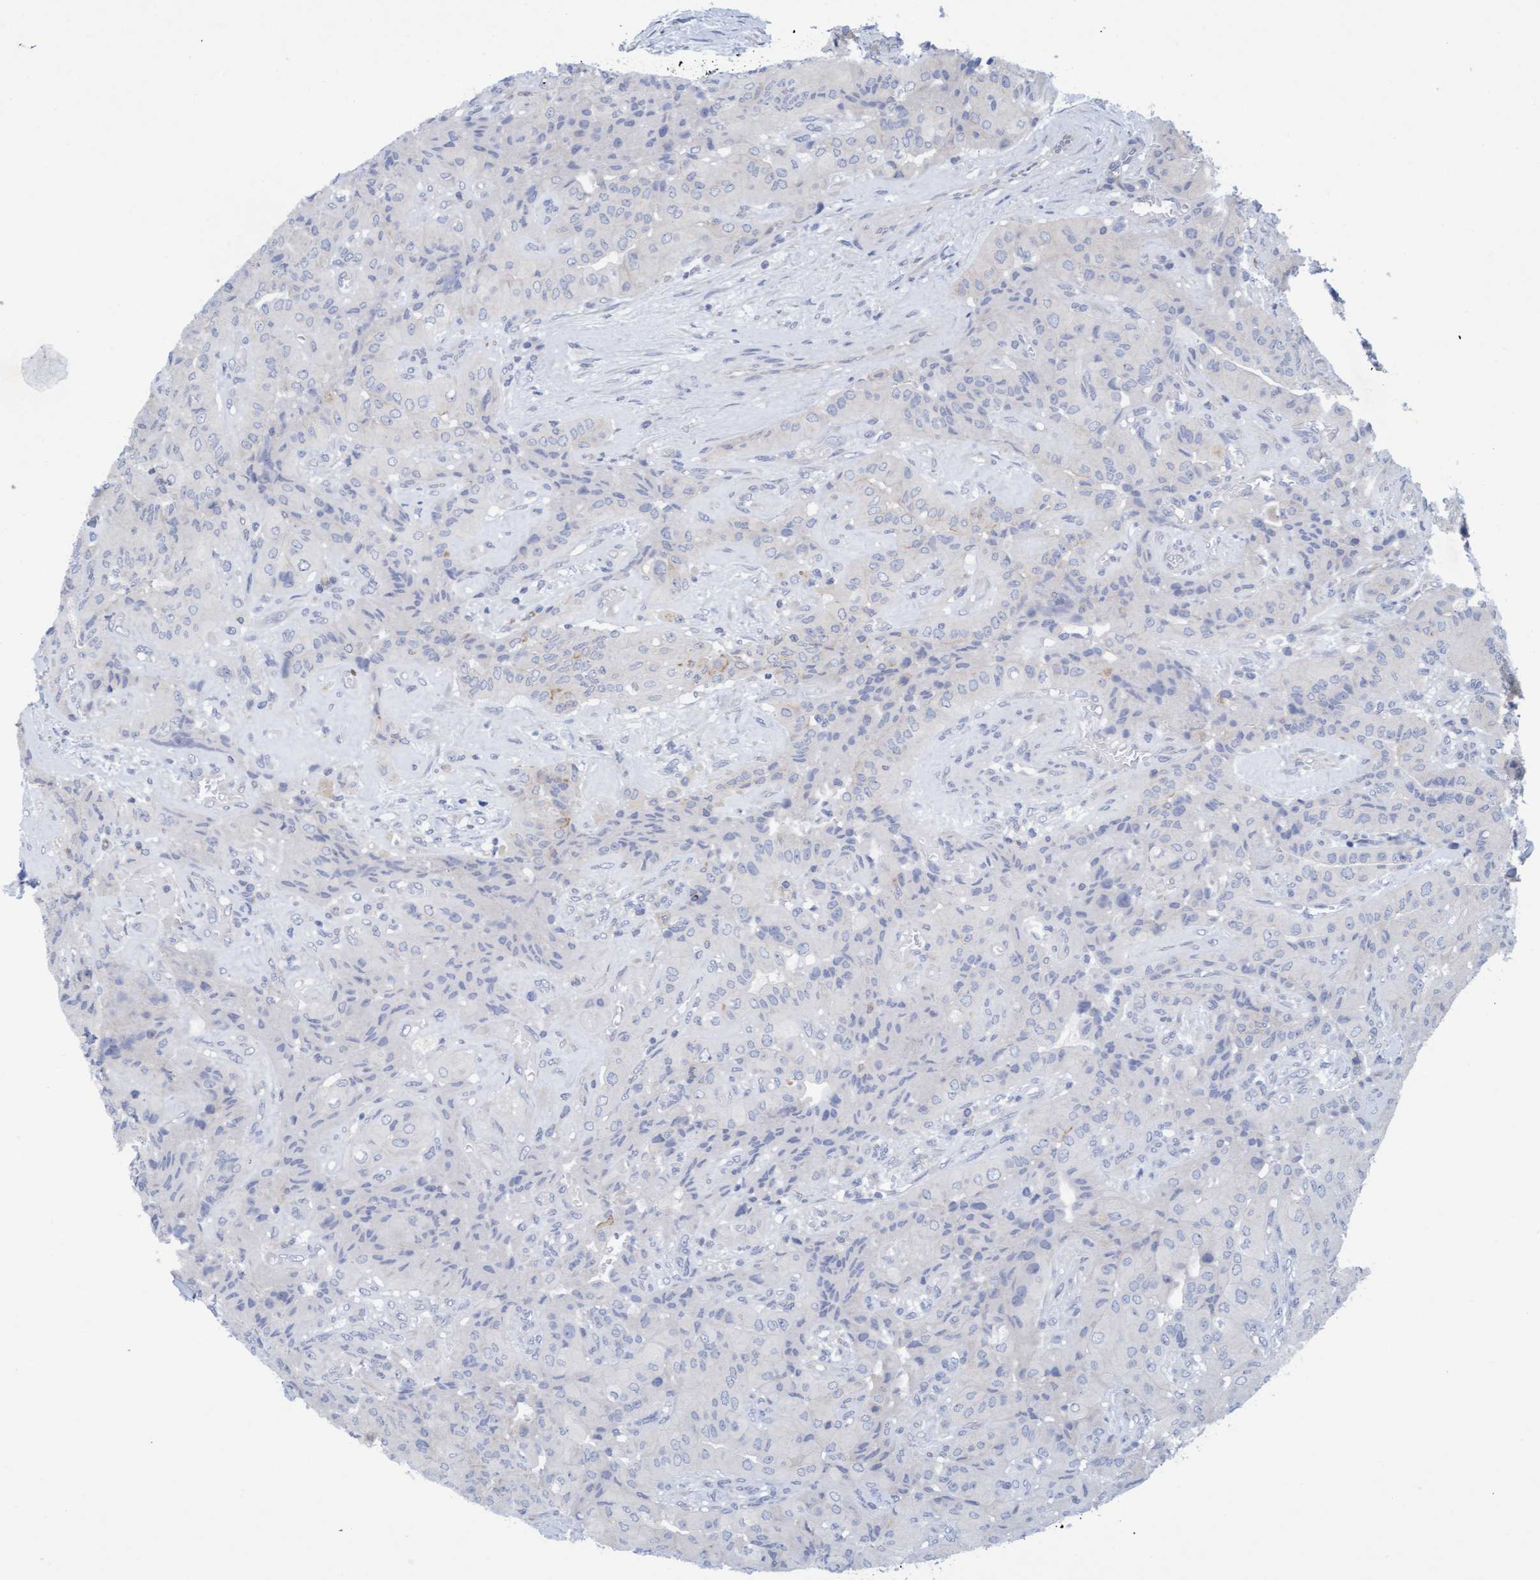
{"staining": {"intensity": "negative", "quantity": "none", "location": "none"}, "tissue": "thyroid cancer", "cell_type": "Tumor cells", "image_type": "cancer", "snomed": [{"axis": "morphology", "description": "Papillary adenocarcinoma, NOS"}, {"axis": "topography", "description": "Thyroid gland"}], "caption": "Human papillary adenocarcinoma (thyroid) stained for a protein using immunohistochemistry (IHC) exhibits no positivity in tumor cells.", "gene": "SLC28A3", "patient": {"sex": "female", "age": 59}}